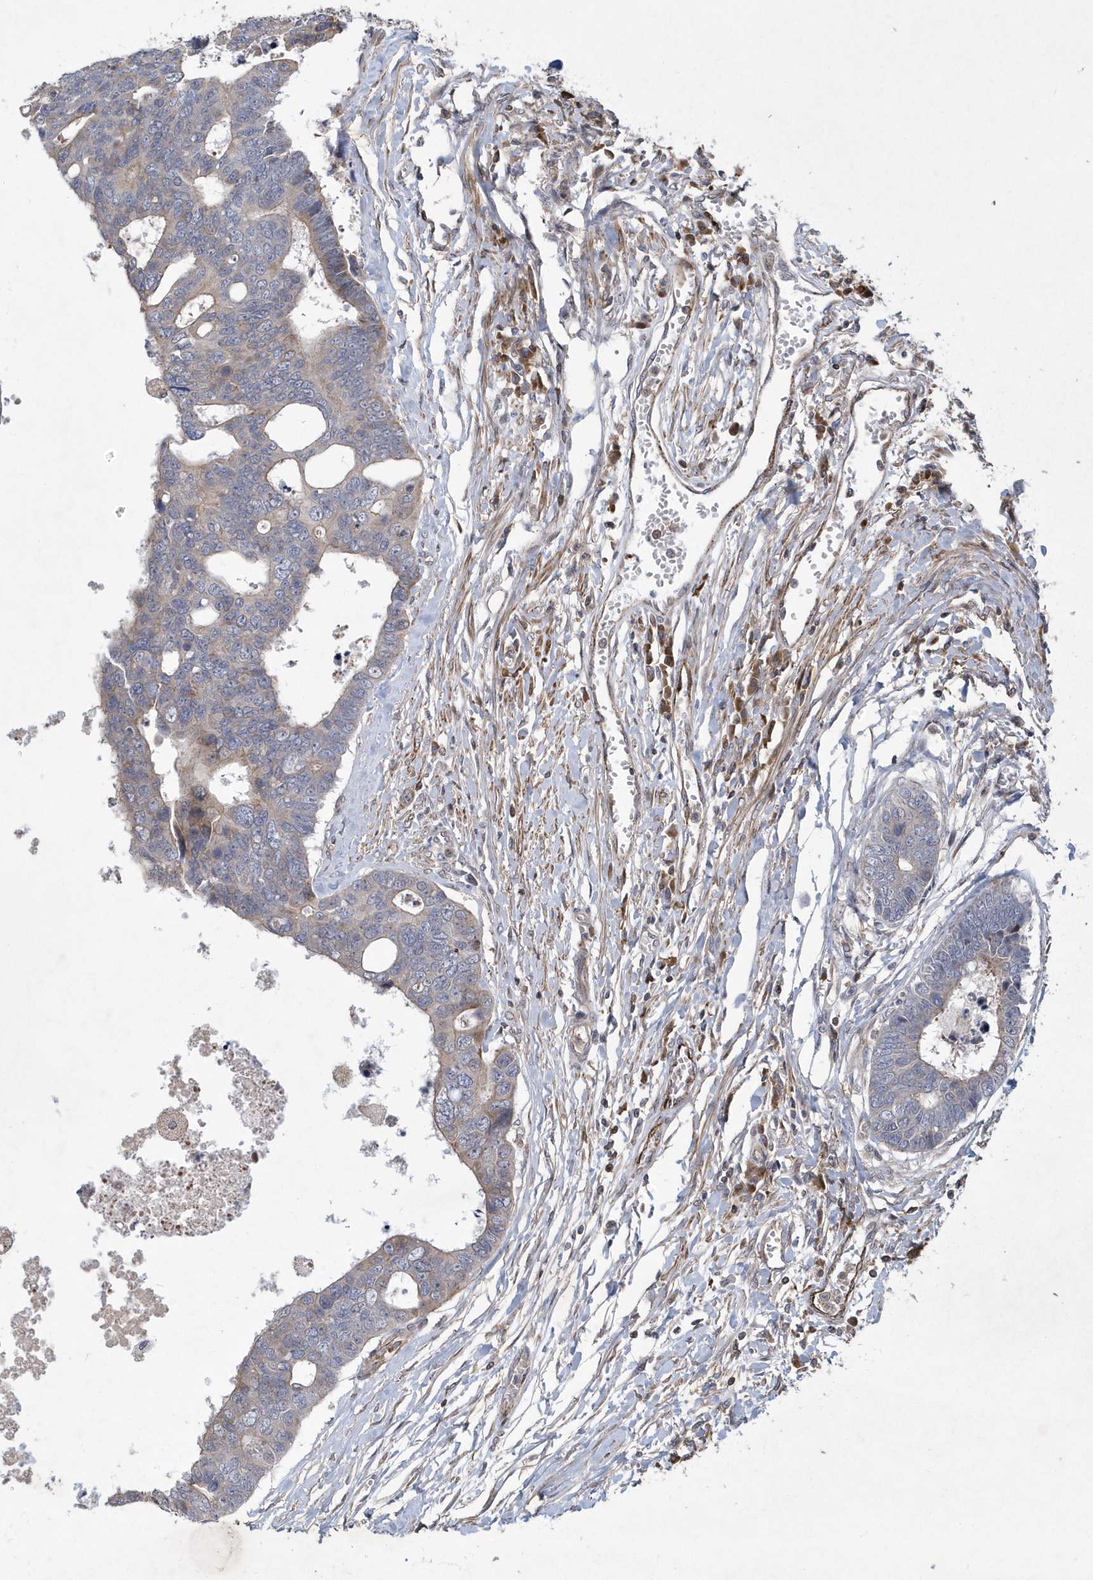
{"staining": {"intensity": "weak", "quantity": "<25%", "location": "cytoplasmic/membranous"}, "tissue": "colorectal cancer", "cell_type": "Tumor cells", "image_type": "cancer", "snomed": [{"axis": "morphology", "description": "Adenocarcinoma, NOS"}, {"axis": "topography", "description": "Rectum"}], "caption": "IHC photomicrograph of human colorectal cancer (adenocarcinoma) stained for a protein (brown), which displays no positivity in tumor cells.", "gene": "N4BP2", "patient": {"sex": "male", "age": 84}}